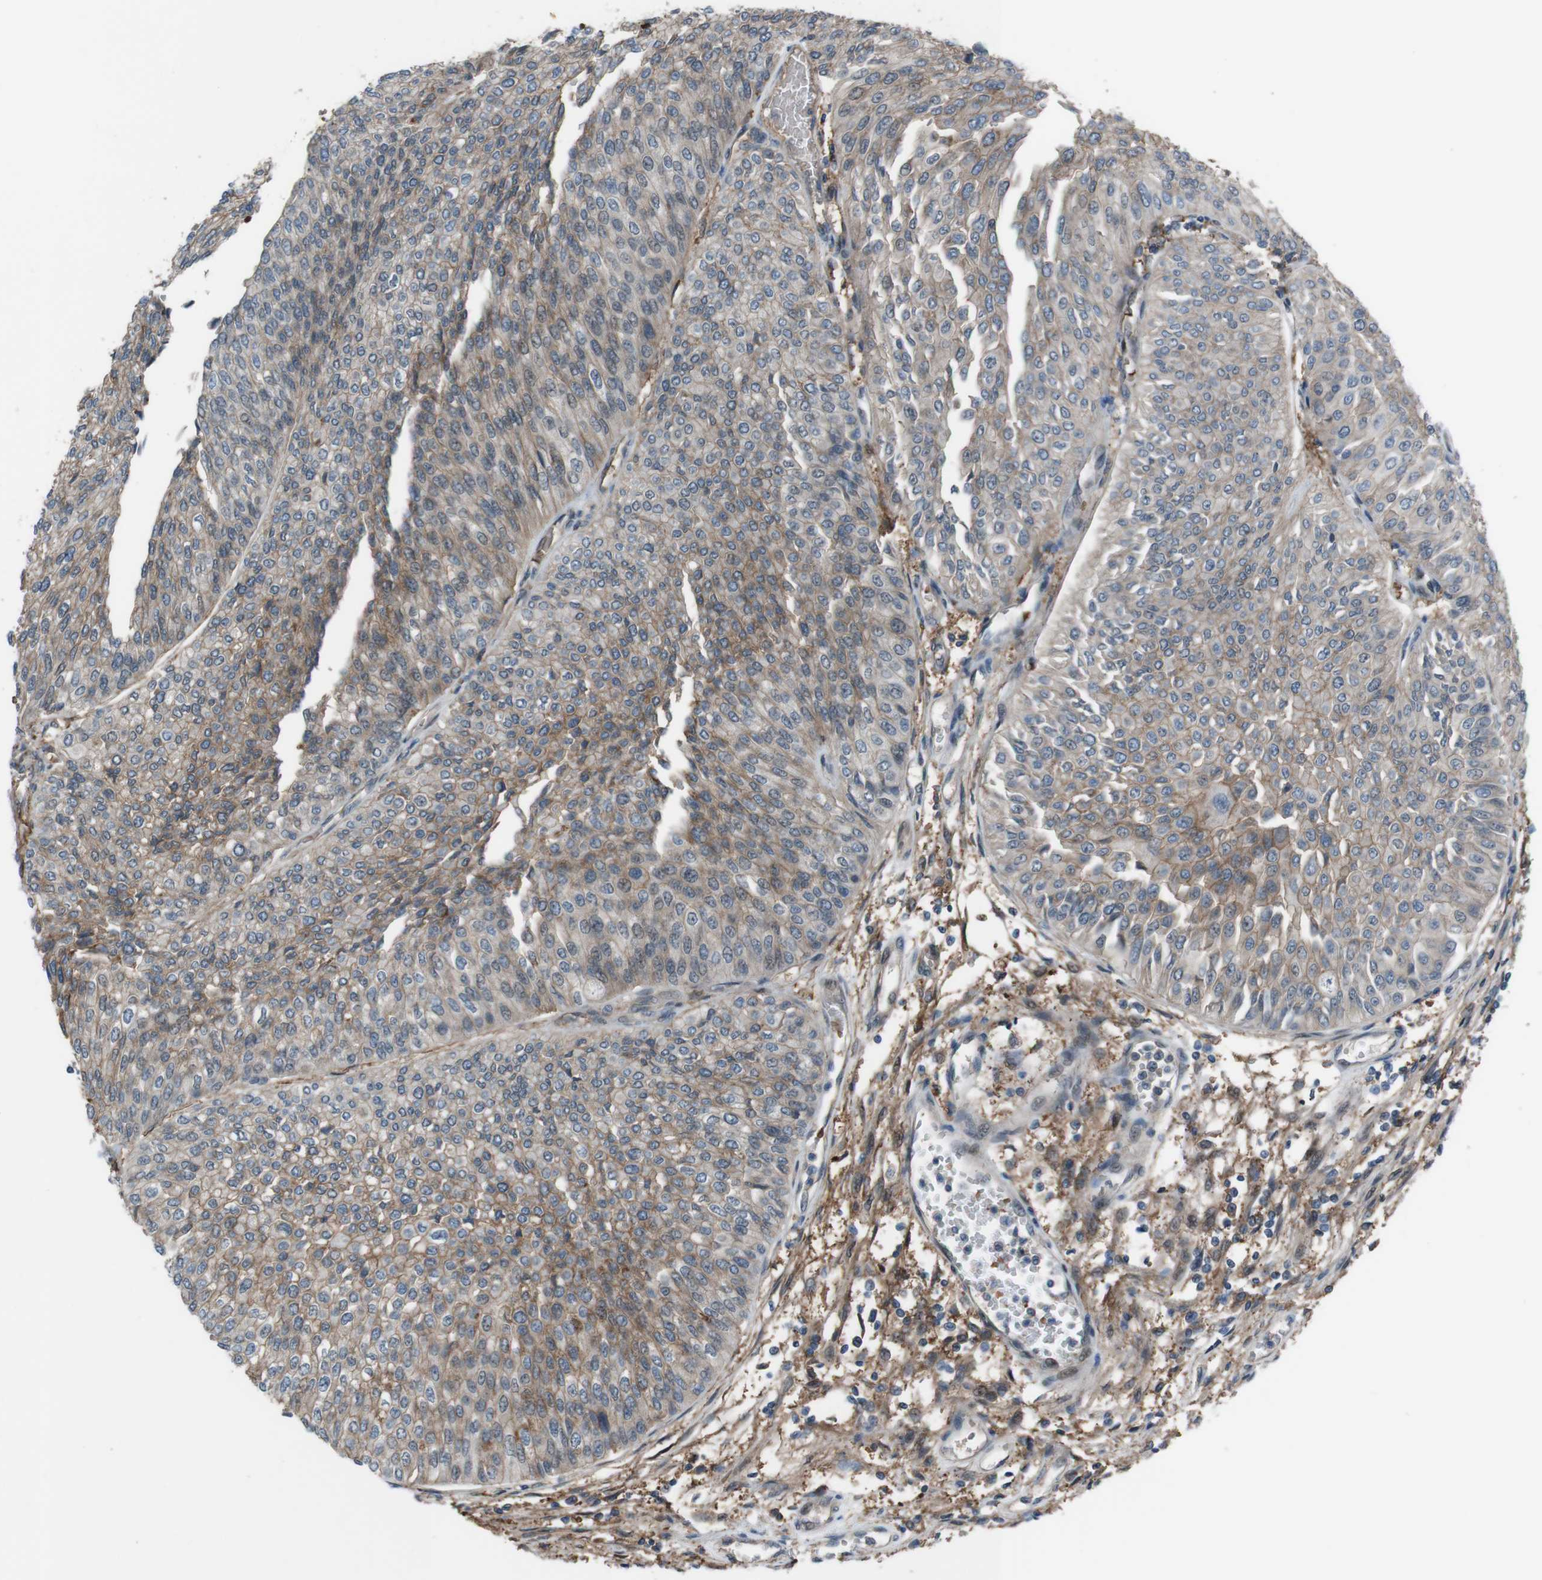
{"staining": {"intensity": "weak", "quantity": ">75%", "location": "cytoplasmic/membranous"}, "tissue": "urothelial cancer", "cell_type": "Tumor cells", "image_type": "cancer", "snomed": [{"axis": "morphology", "description": "Urothelial carcinoma, Low grade"}, {"axis": "topography", "description": "Urinary bladder"}], "caption": "Low-grade urothelial carcinoma tissue reveals weak cytoplasmic/membranous positivity in approximately >75% of tumor cells, visualized by immunohistochemistry.", "gene": "ATP2B1", "patient": {"sex": "male", "age": 67}}